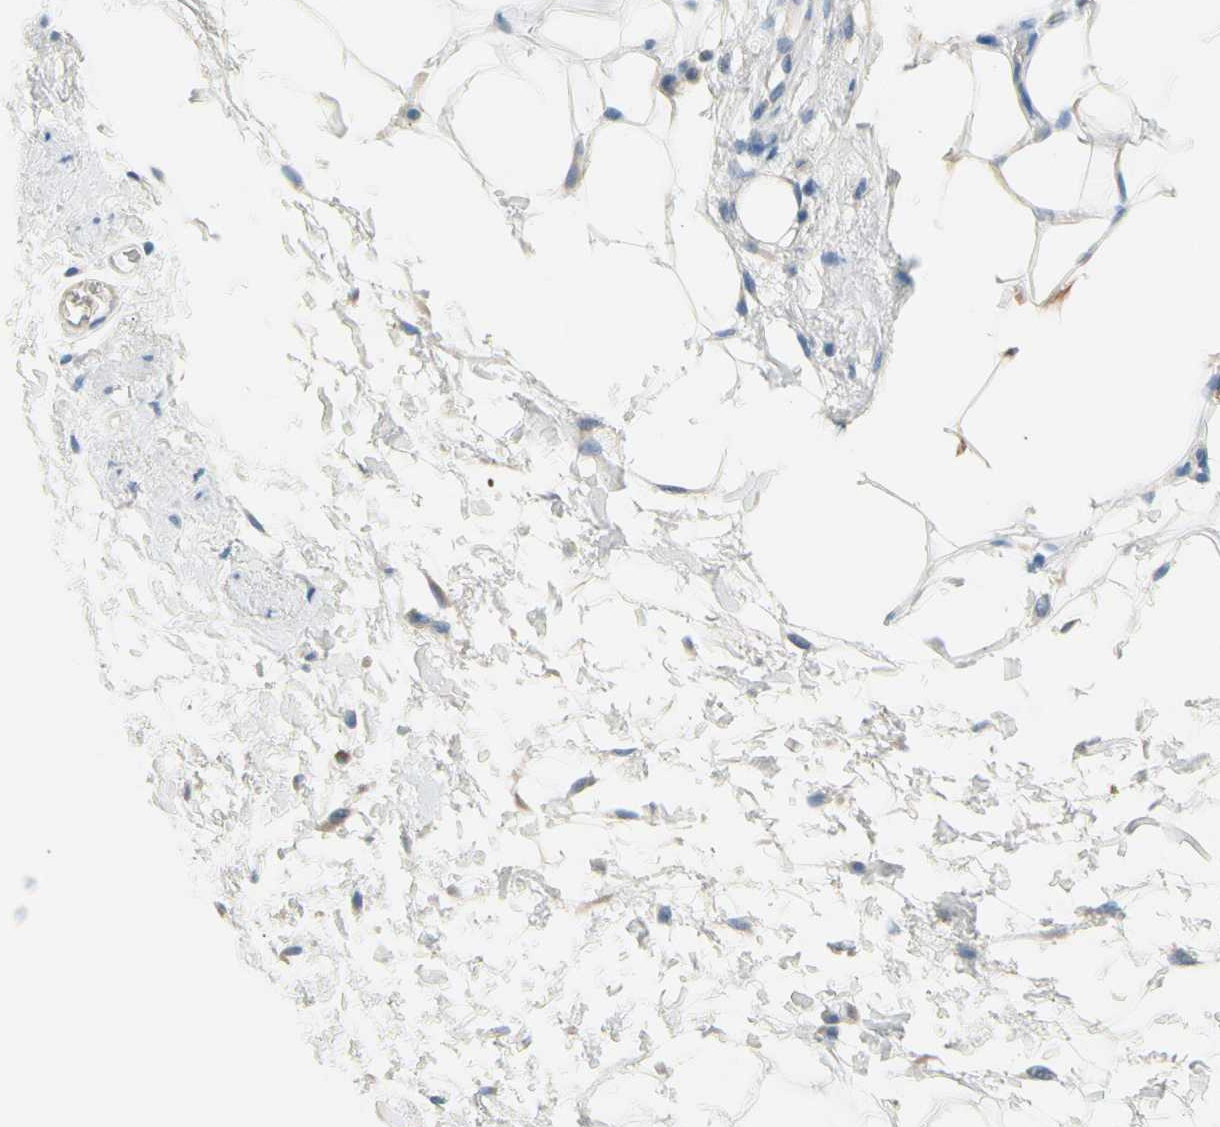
{"staining": {"intensity": "negative", "quantity": "none", "location": "none"}, "tissue": "adipose tissue", "cell_type": "Adipocytes", "image_type": "normal", "snomed": [{"axis": "morphology", "description": "Normal tissue, NOS"}, {"axis": "topography", "description": "Soft tissue"}, {"axis": "topography", "description": "Peripheral nerve tissue"}], "caption": "This is an immunohistochemistry image of benign human adipose tissue. There is no staining in adipocytes.", "gene": "TACC3", "patient": {"sex": "female", "age": 71}}